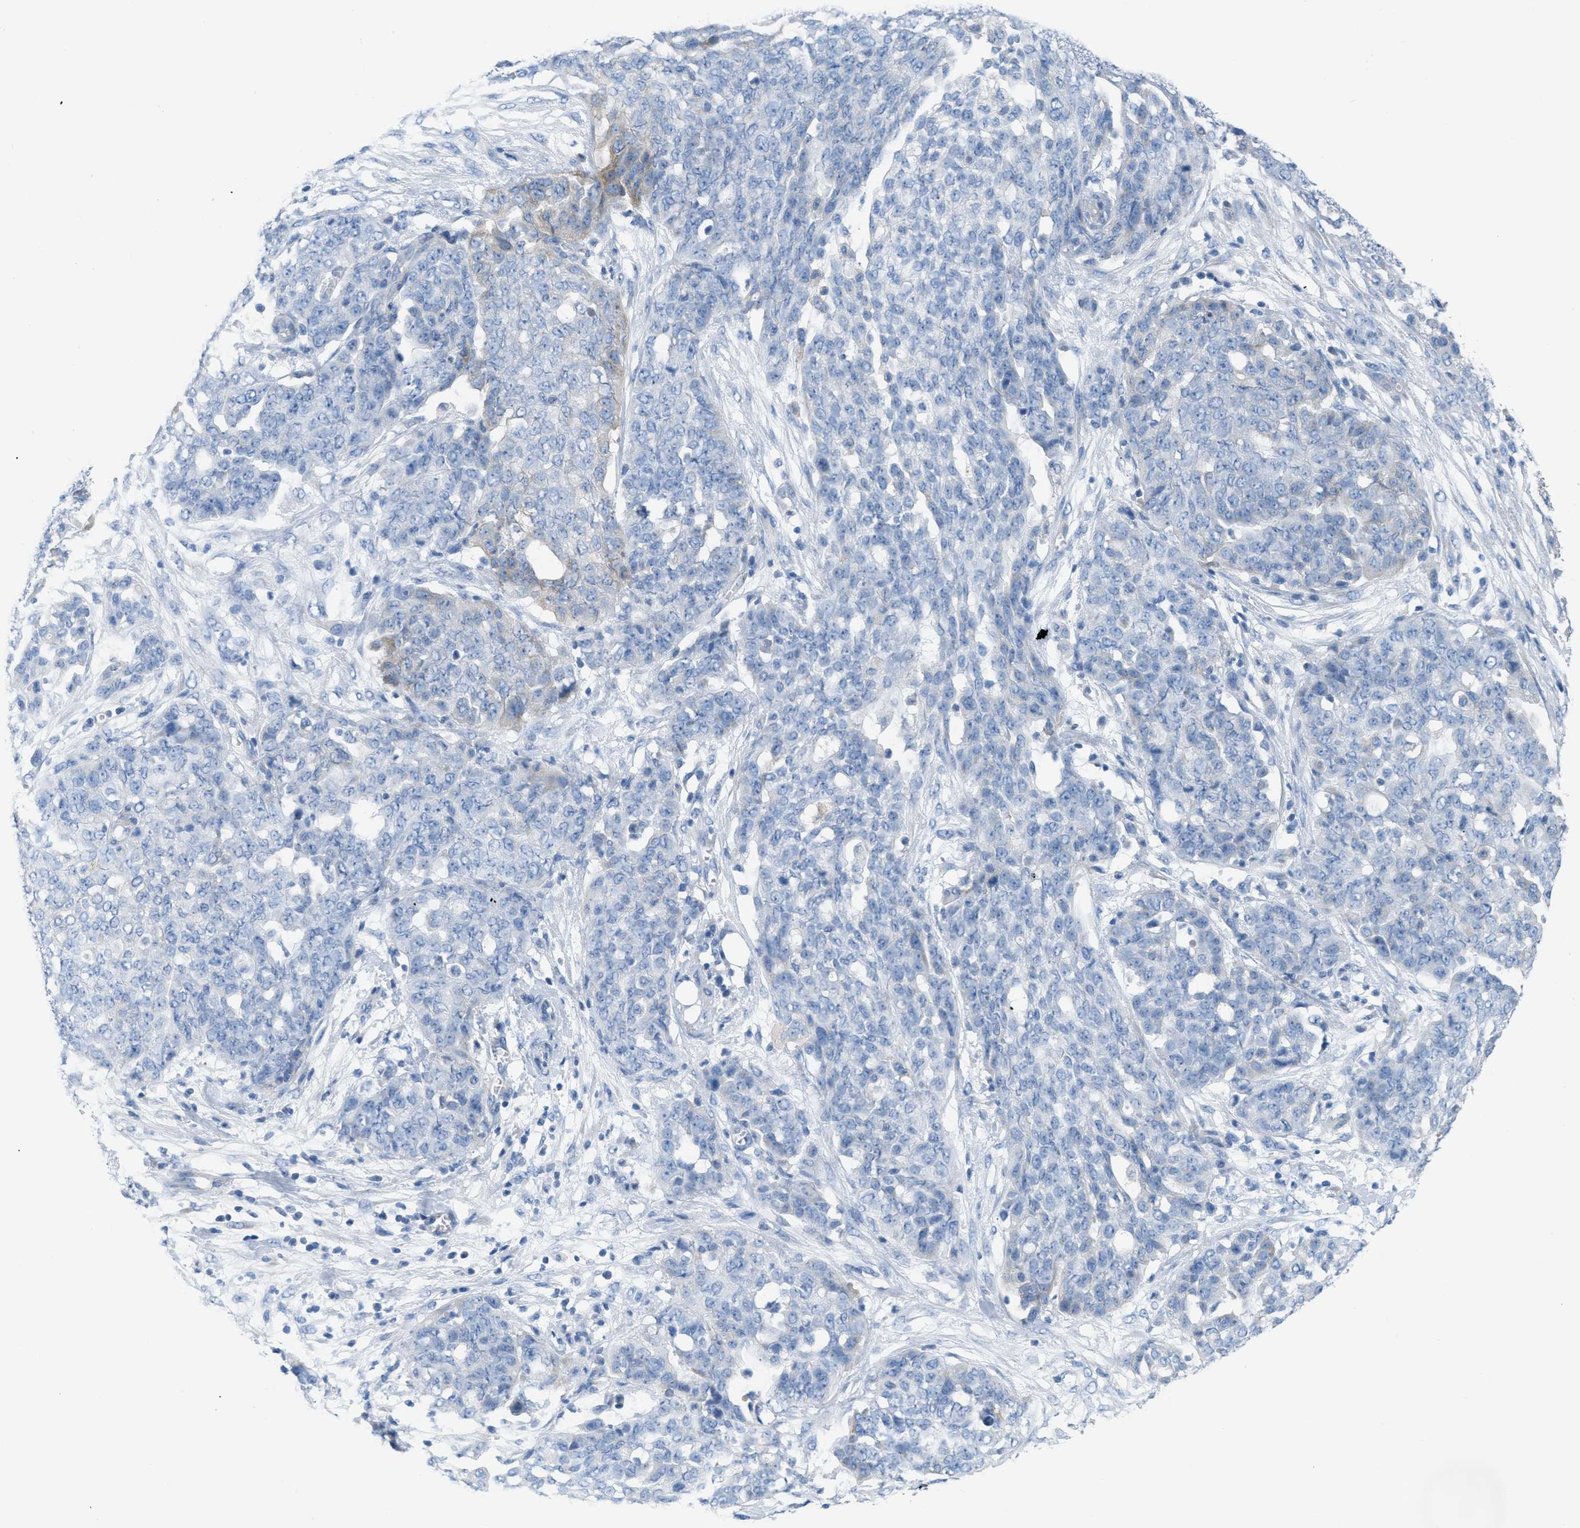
{"staining": {"intensity": "negative", "quantity": "none", "location": "none"}, "tissue": "ovarian cancer", "cell_type": "Tumor cells", "image_type": "cancer", "snomed": [{"axis": "morphology", "description": "Cystadenocarcinoma, serous, NOS"}, {"axis": "topography", "description": "Soft tissue"}, {"axis": "topography", "description": "Ovary"}], "caption": "Protein analysis of serous cystadenocarcinoma (ovarian) exhibits no significant positivity in tumor cells.", "gene": "ASGR1", "patient": {"sex": "female", "age": 57}}